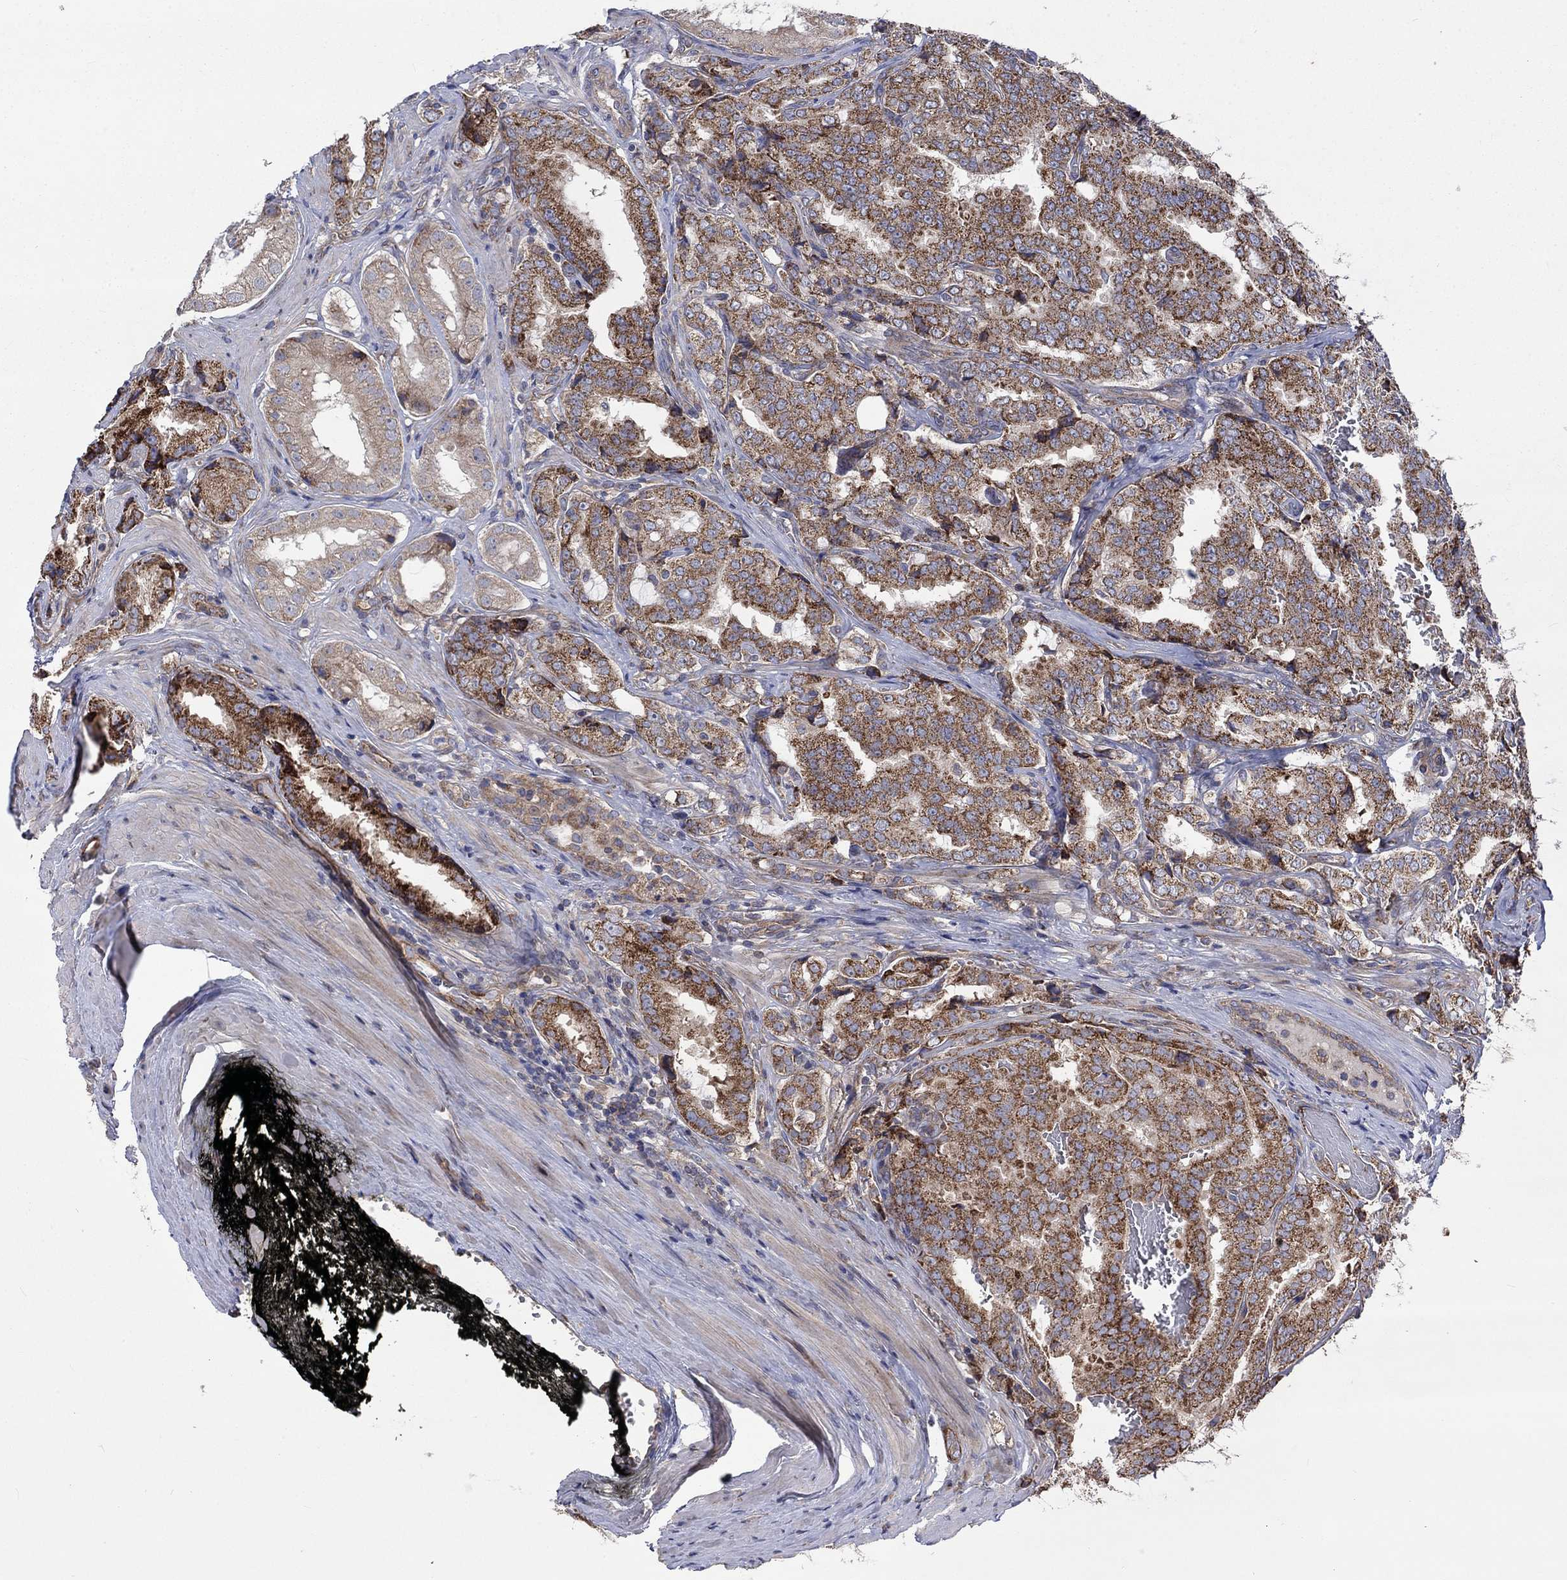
{"staining": {"intensity": "moderate", "quantity": "25%-75%", "location": "cytoplasmic/membranous"}, "tissue": "prostate cancer", "cell_type": "Tumor cells", "image_type": "cancer", "snomed": [{"axis": "morphology", "description": "Adenocarcinoma, NOS"}, {"axis": "topography", "description": "Prostate"}], "caption": "A photomicrograph showing moderate cytoplasmic/membranous expression in about 25%-75% of tumor cells in prostate adenocarcinoma, as visualized by brown immunohistochemical staining.", "gene": "RPLP0", "patient": {"sex": "male", "age": 65}}